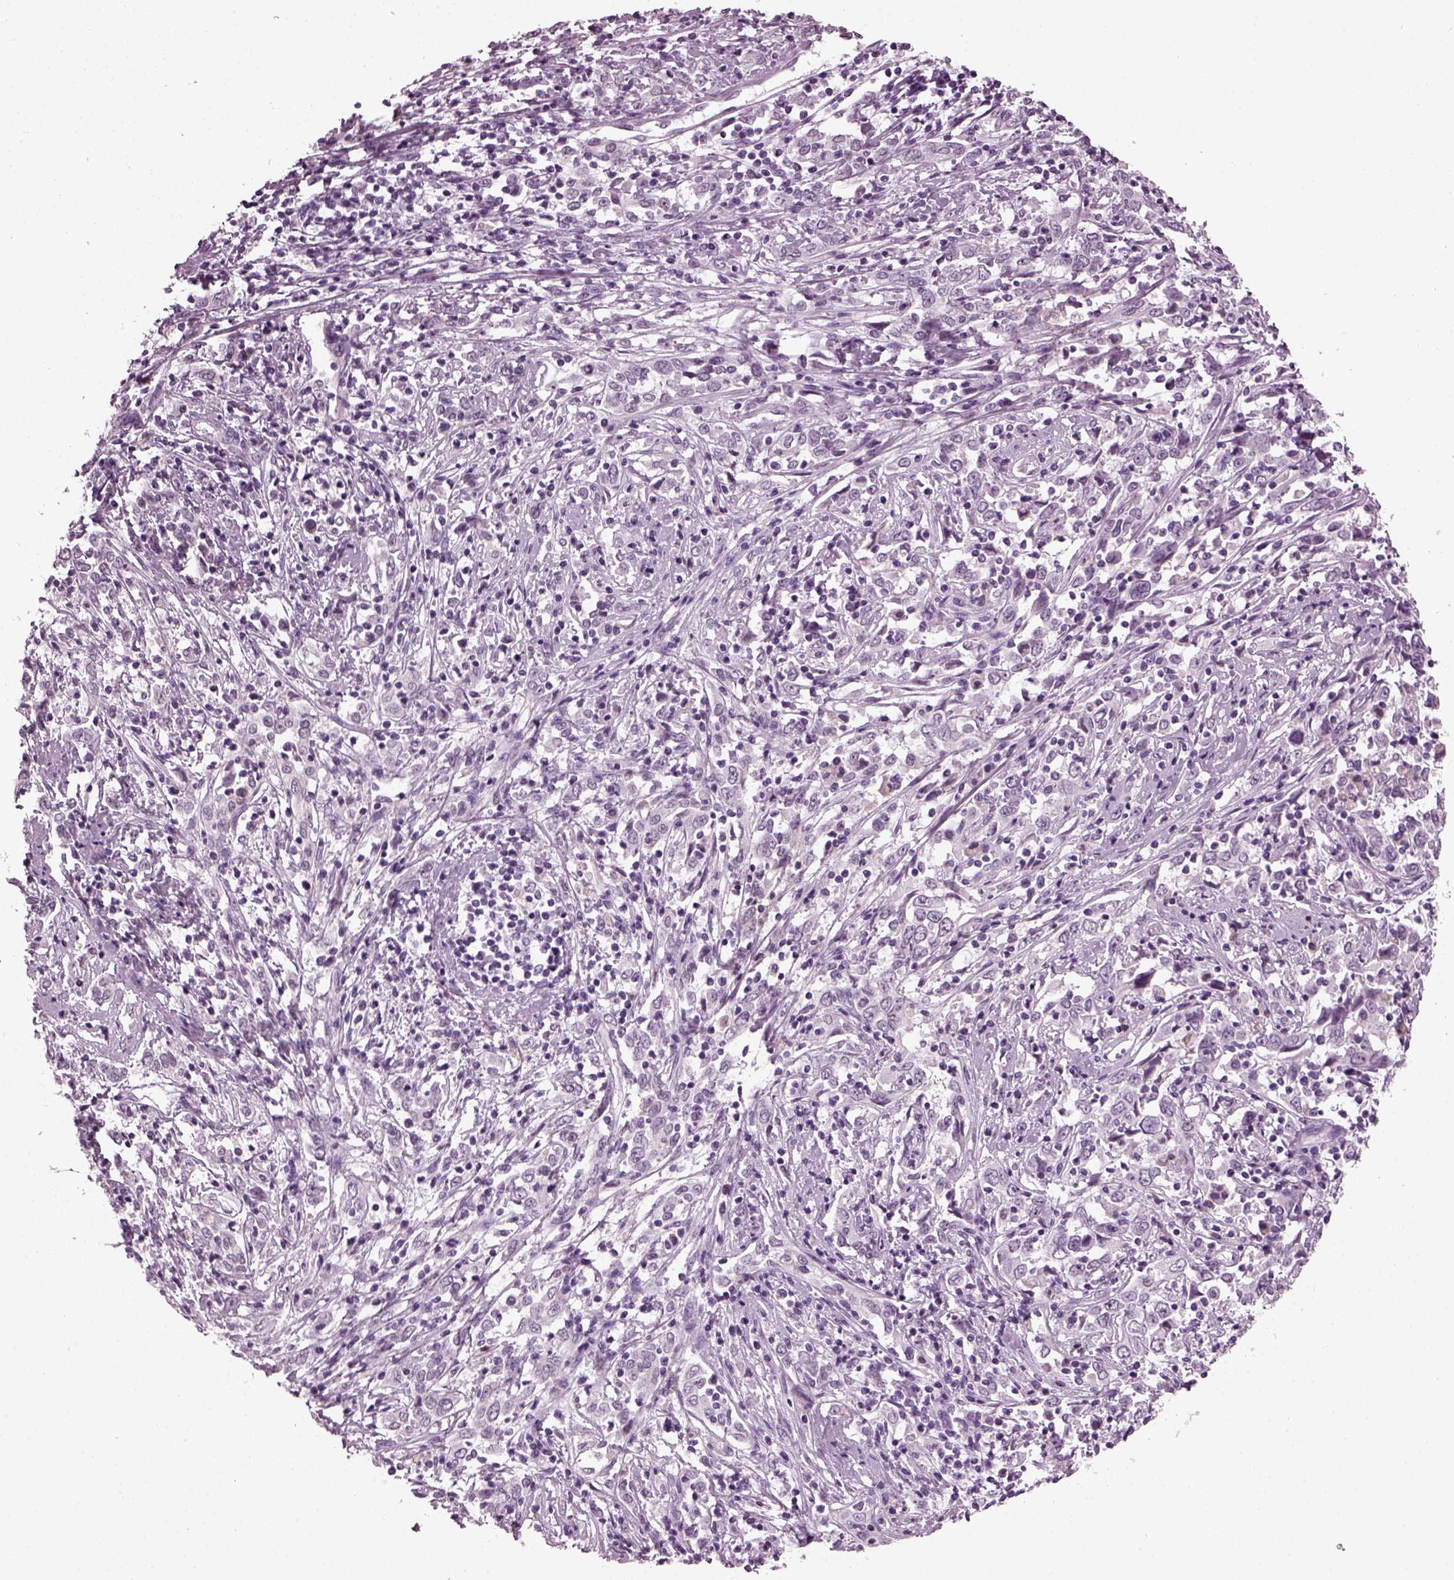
{"staining": {"intensity": "negative", "quantity": "none", "location": "none"}, "tissue": "cervical cancer", "cell_type": "Tumor cells", "image_type": "cancer", "snomed": [{"axis": "morphology", "description": "Adenocarcinoma, NOS"}, {"axis": "topography", "description": "Cervix"}], "caption": "IHC of human cervical cancer shows no expression in tumor cells.", "gene": "SLC6A17", "patient": {"sex": "female", "age": 40}}